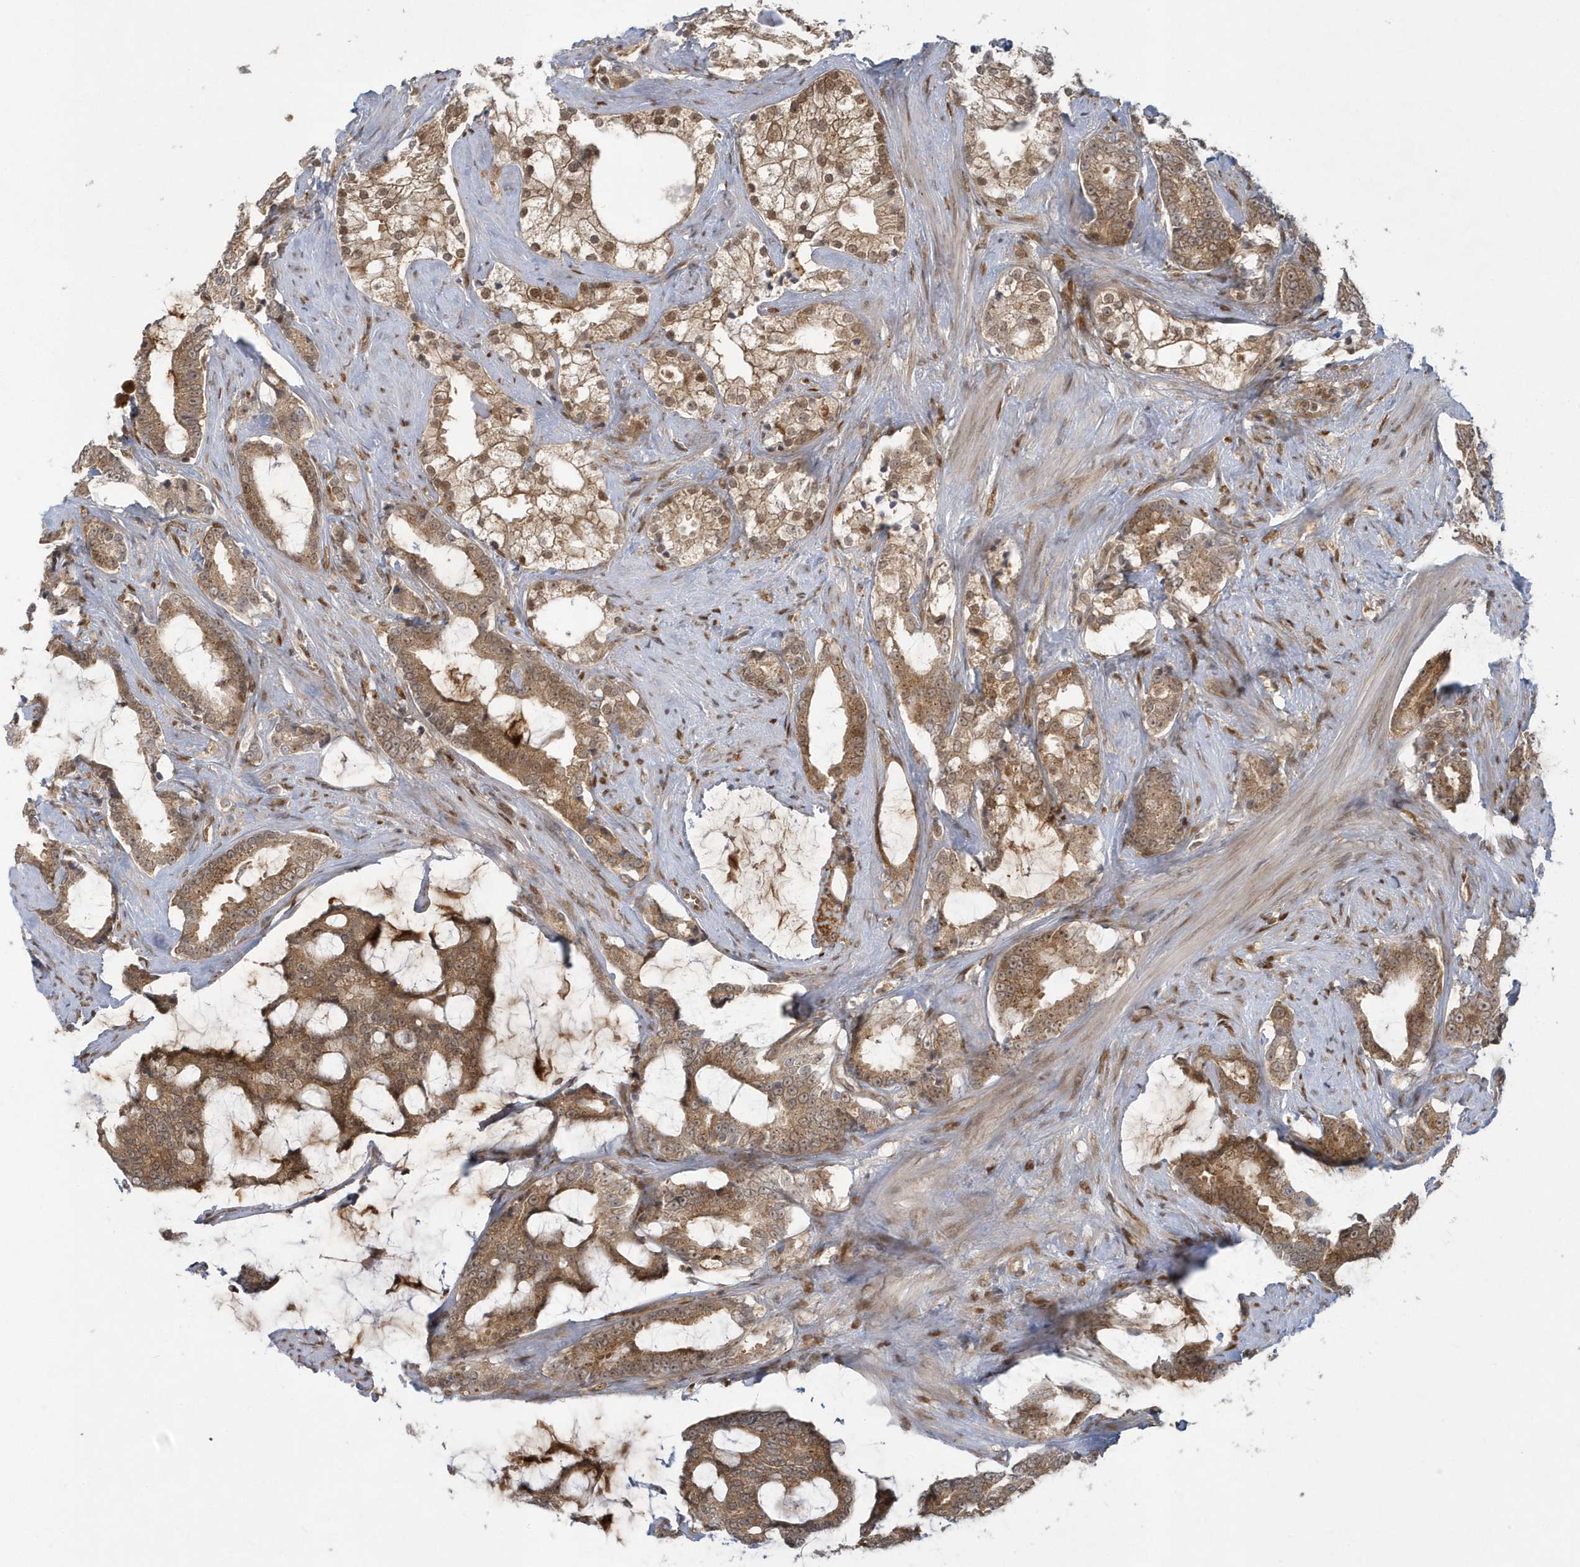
{"staining": {"intensity": "moderate", "quantity": ">75%", "location": "cytoplasmic/membranous,nuclear"}, "tissue": "prostate cancer", "cell_type": "Tumor cells", "image_type": "cancer", "snomed": [{"axis": "morphology", "description": "Adenocarcinoma, Low grade"}, {"axis": "topography", "description": "Prostate"}], "caption": "An image of prostate cancer stained for a protein displays moderate cytoplasmic/membranous and nuclear brown staining in tumor cells.", "gene": "ATG4A", "patient": {"sex": "male", "age": 58}}